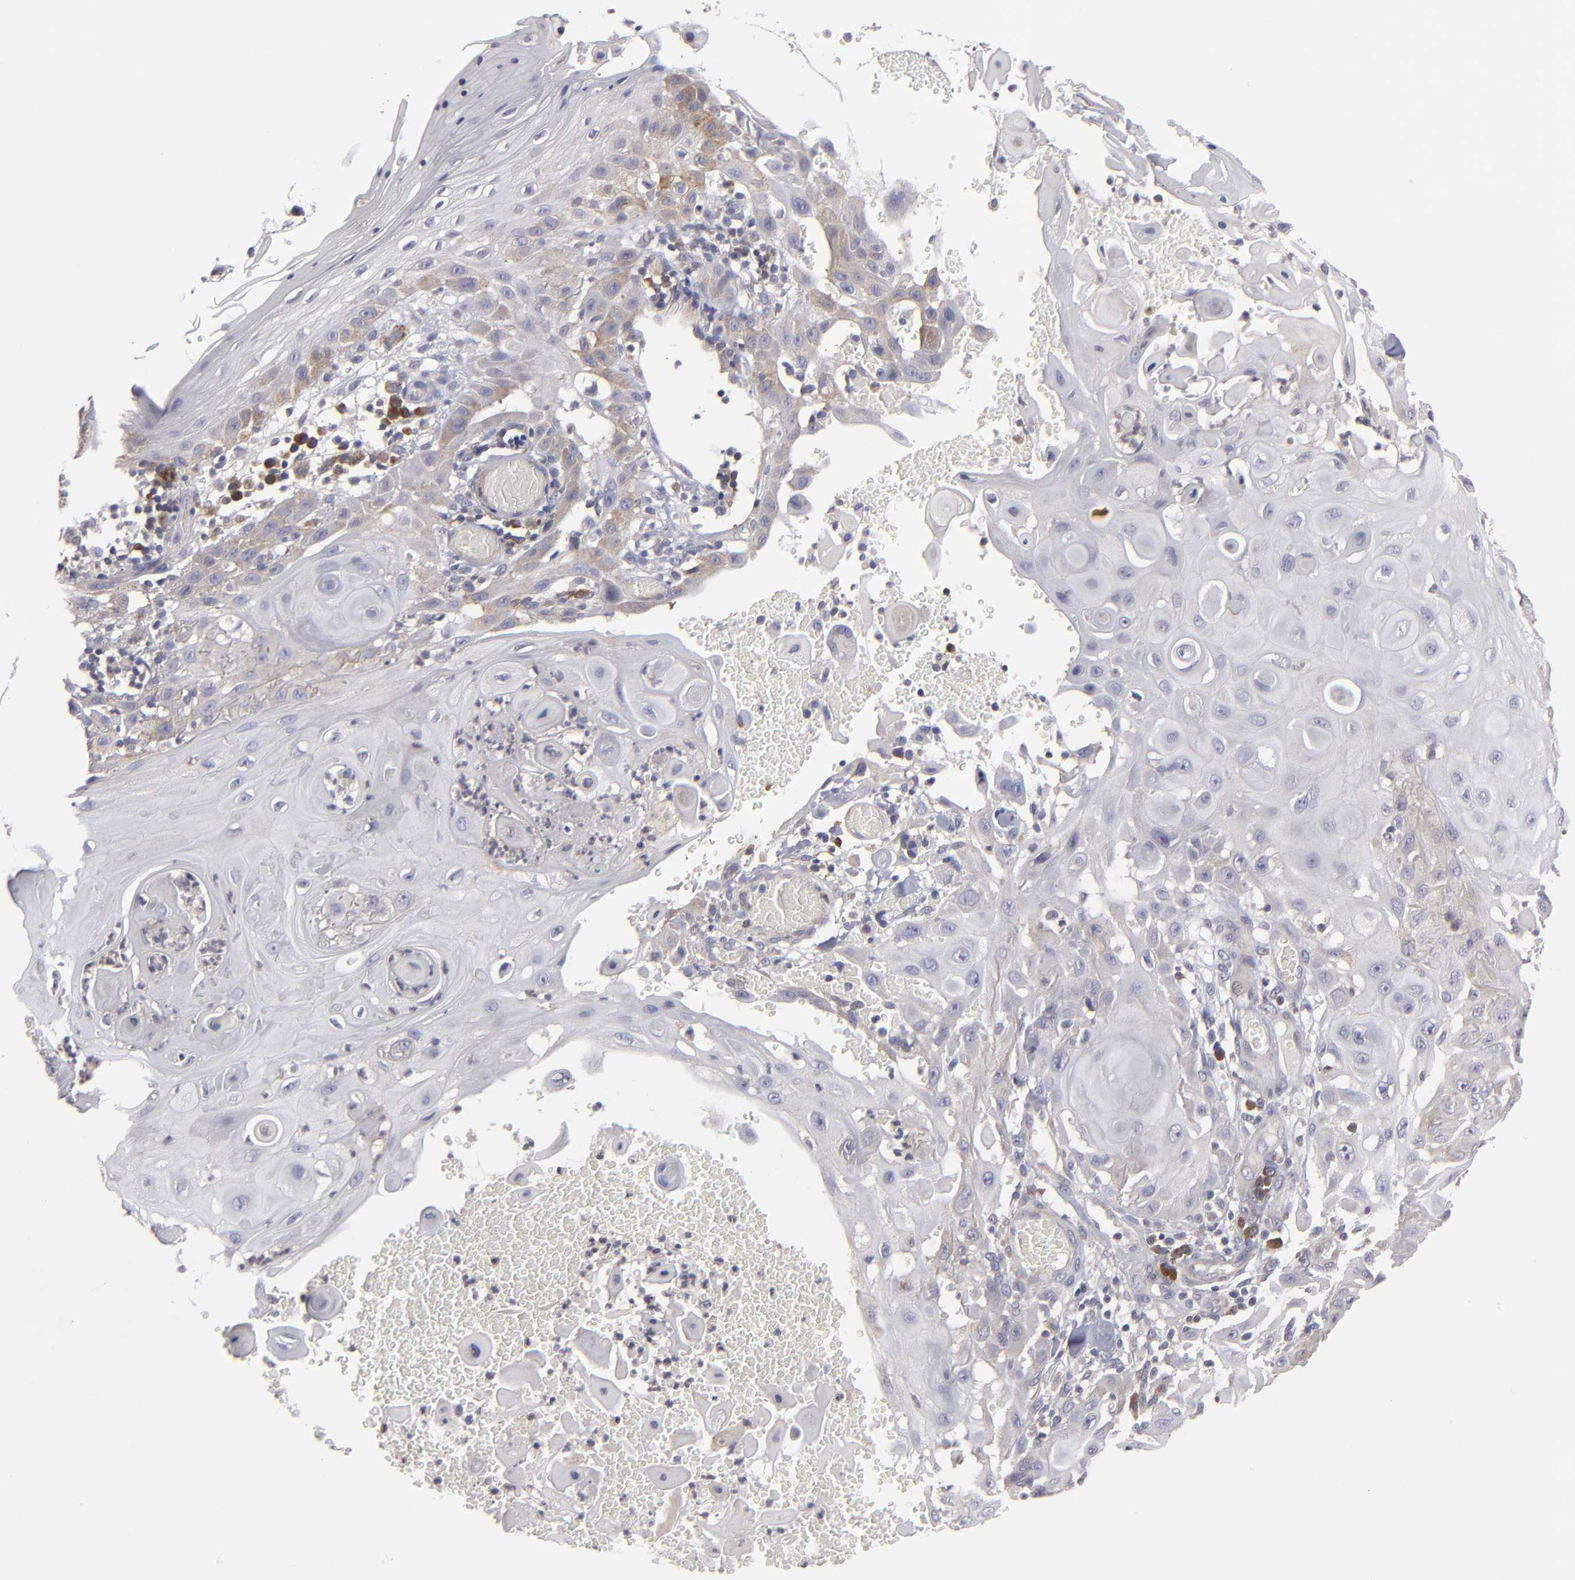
{"staining": {"intensity": "weak", "quantity": "25%-75%", "location": "cytoplasmic/membranous"}, "tissue": "skin cancer", "cell_type": "Tumor cells", "image_type": "cancer", "snomed": [{"axis": "morphology", "description": "Squamous cell carcinoma, NOS"}, {"axis": "topography", "description": "Skin"}], "caption": "Squamous cell carcinoma (skin) stained with IHC displays weak cytoplasmic/membranous positivity in about 25%-75% of tumor cells.", "gene": "CEP97", "patient": {"sex": "male", "age": 24}}